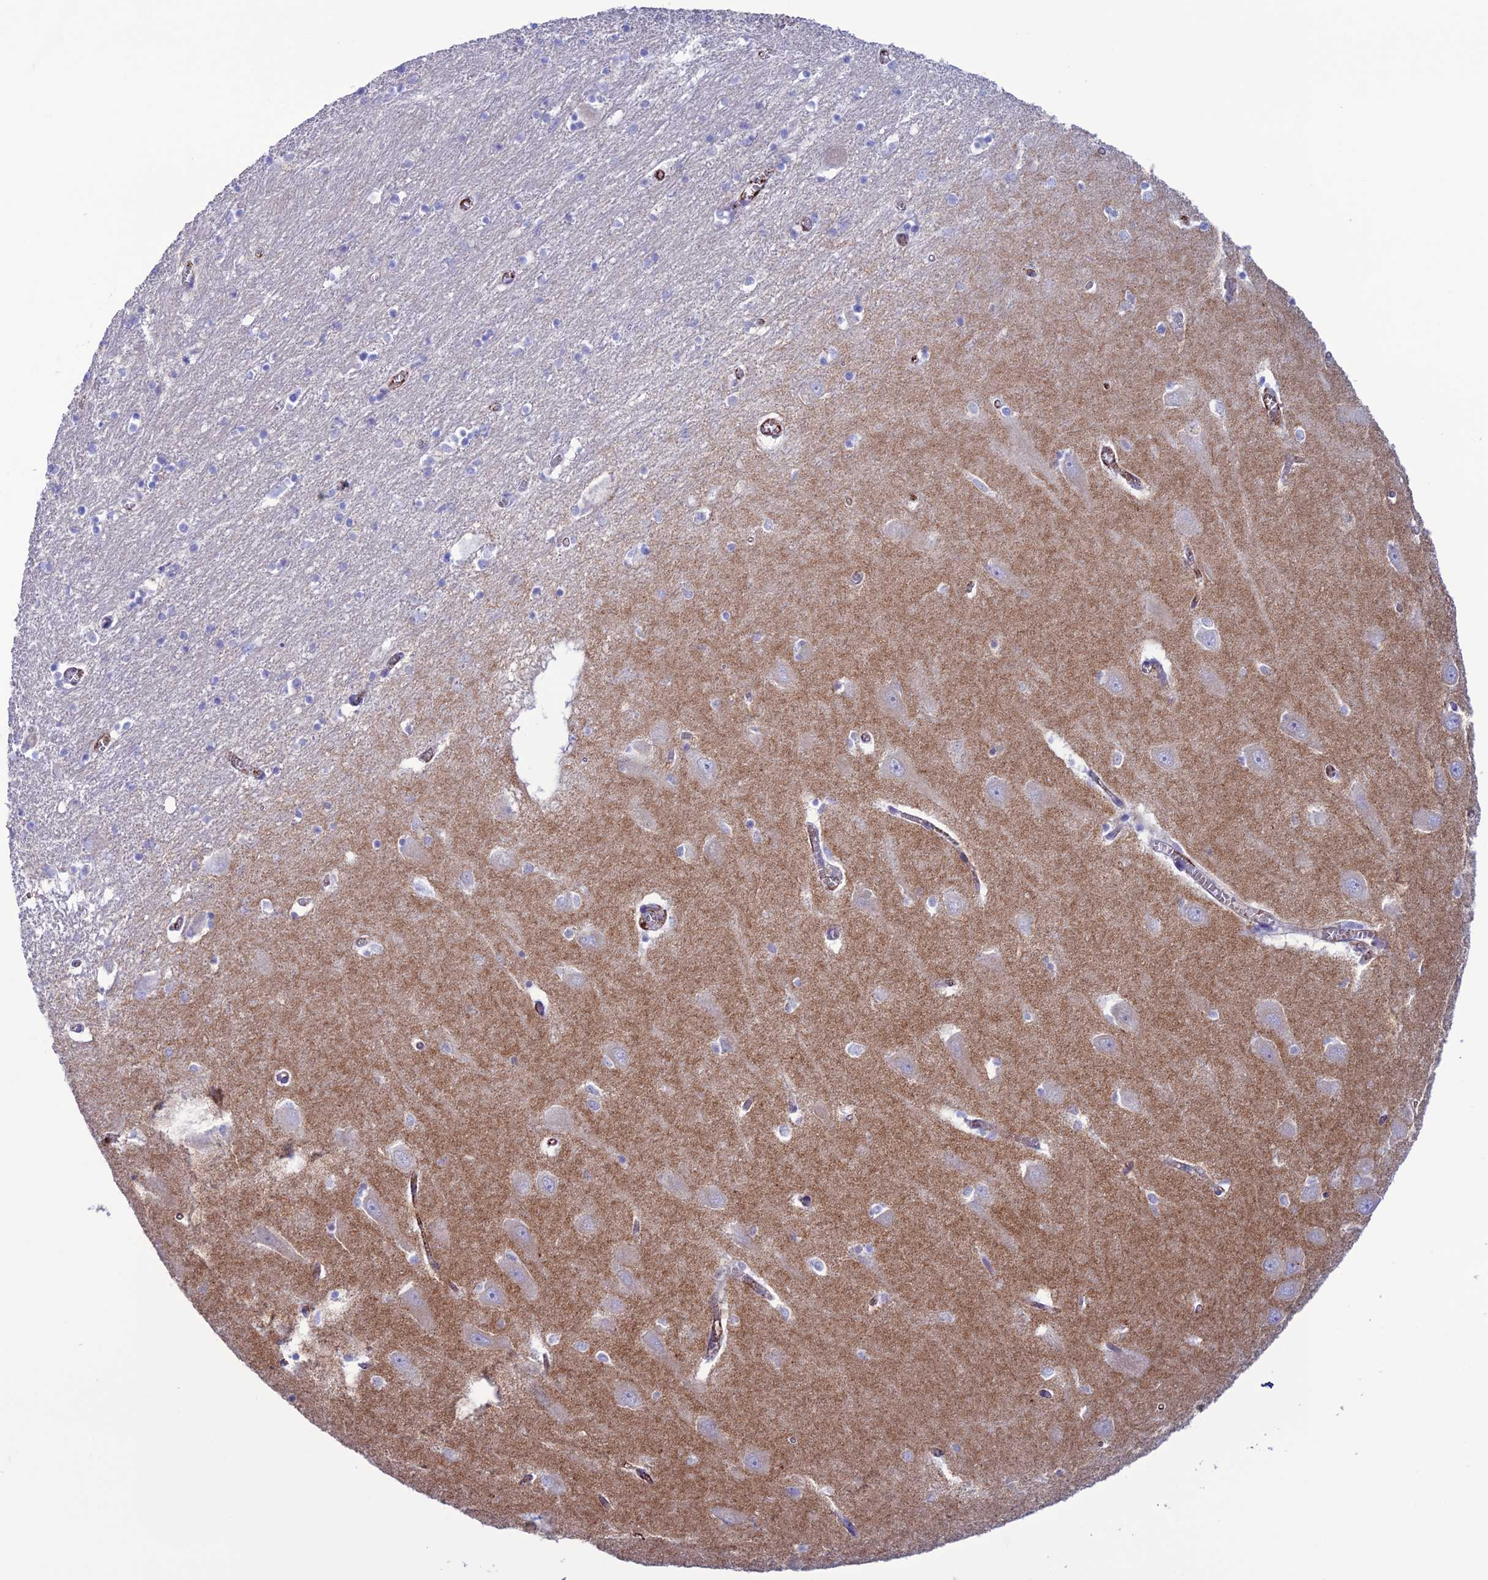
{"staining": {"intensity": "negative", "quantity": "none", "location": "none"}, "tissue": "hippocampus", "cell_type": "Glial cells", "image_type": "normal", "snomed": [{"axis": "morphology", "description": "Normal tissue, NOS"}, {"axis": "topography", "description": "Hippocampus"}], "caption": "Immunohistochemical staining of benign human hippocampus shows no significant positivity in glial cells.", "gene": "CDC42EP5", "patient": {"sex": "male", "age": 70}}